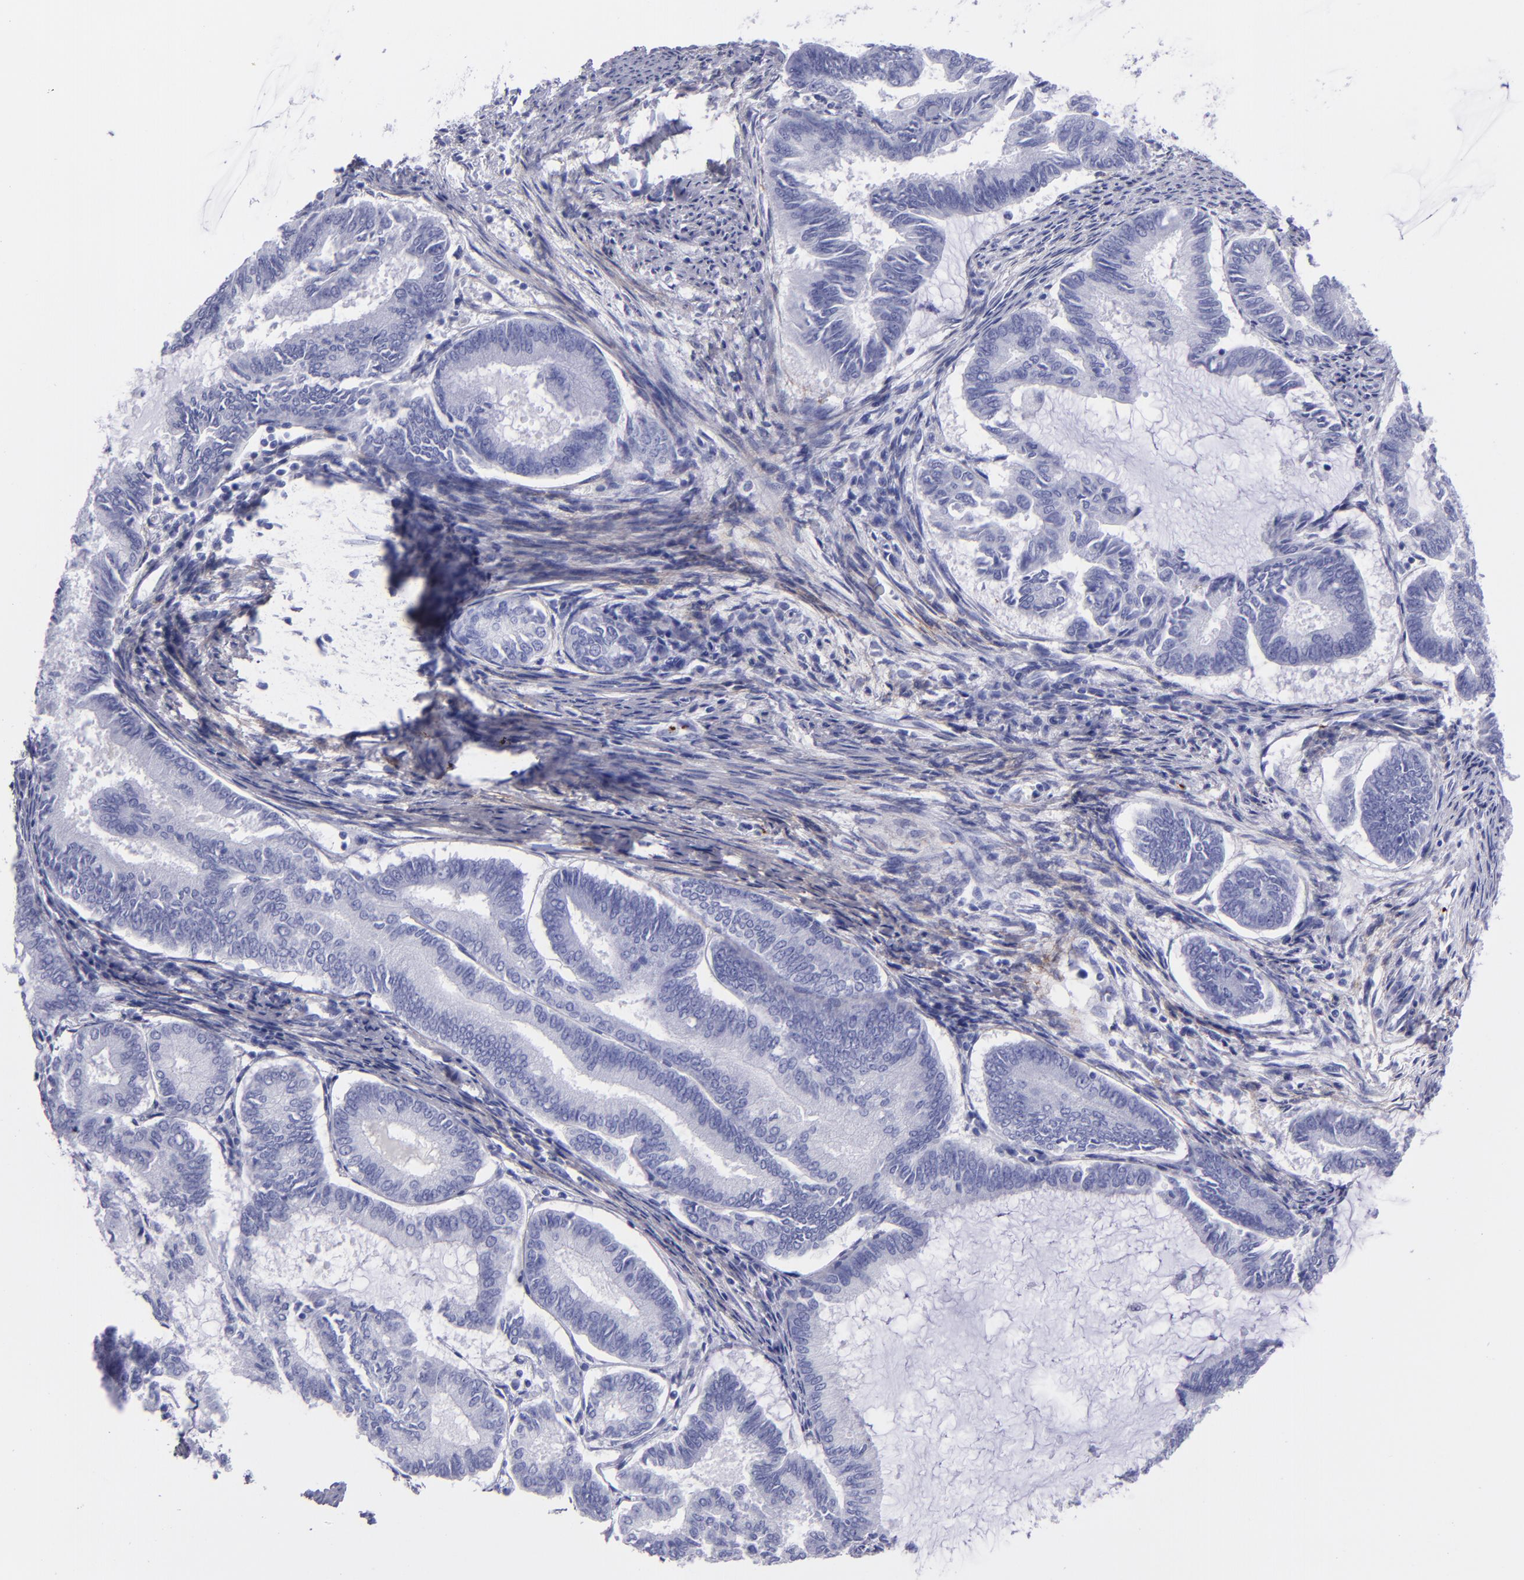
{"staining": {"intensity": "negative", "quantity": "none", "location": "none"}, "tissue": "endometrial cancer", "cell_type": "Tumor cells", "image_type": "cancer", "snomed": [{"axis": "morphology", "description": "Adenocarcinoma, NOS"}, {"axis": "topography", "description": "Endometrium"}], "caption": "This micrograph is of endometrial cancer stained with immunohistochemistry (IHC) to label a protein in brown with the nuclei are counter-stained blue. There is no positivity in tumor cells. (Immunohistochemistry (ihc), brightfield microscopy, high magnification).", "gene": "EFCAB13", "patient": {"sex": "female", "age": 86}}